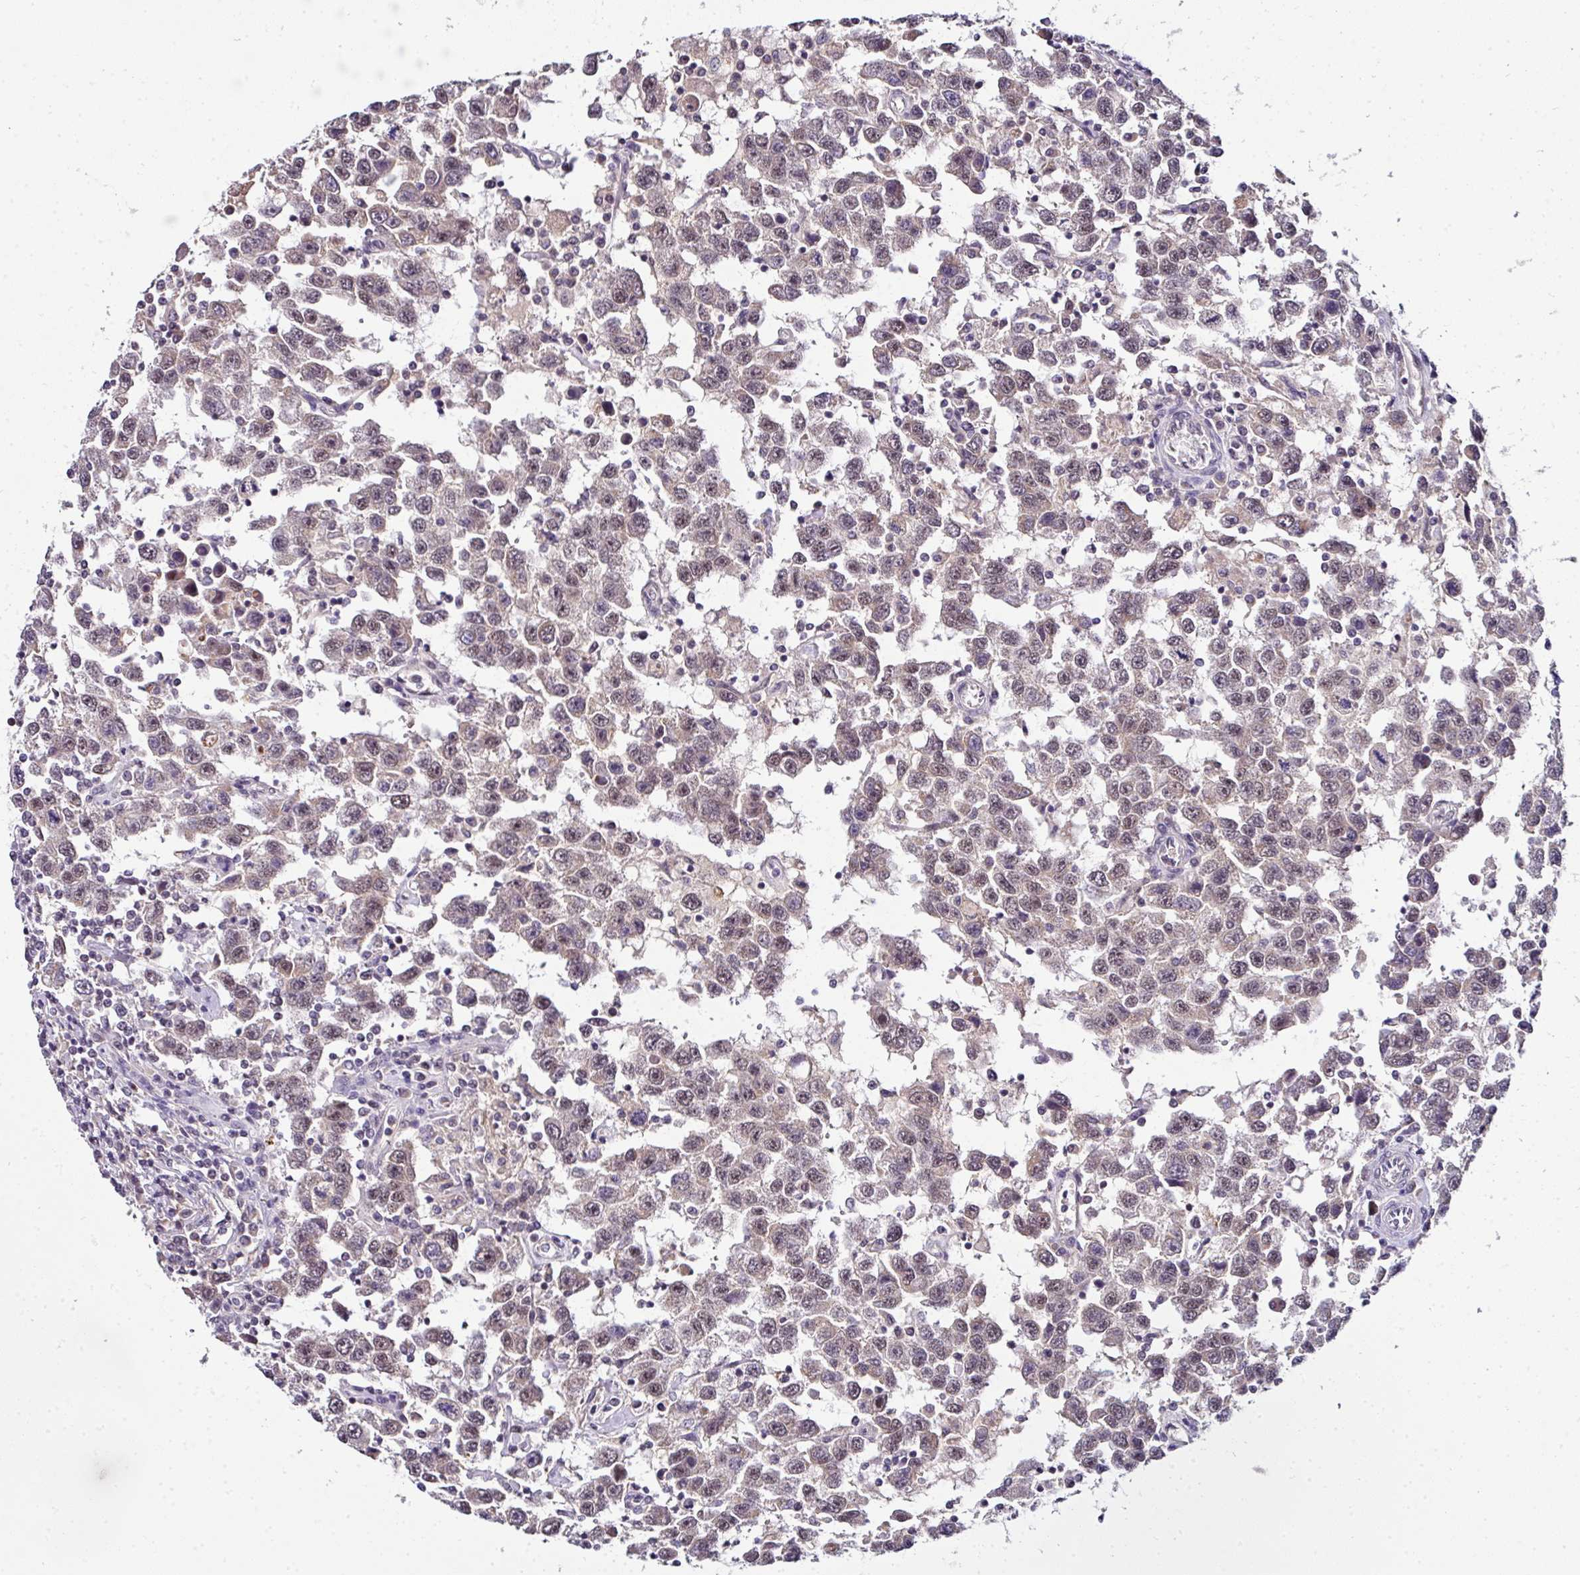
{"staining": {"intensity": "negative", "quantity": "none", "location": "none"}, "tissue": "testis cancer", "cell_type": "Tumor cells", "image_type": "cancer", "snomed": [{"axis": "morphology", "description": "Seminoma, NOS"}, {"axis": "topography", "description": "Testis"}], "caption": "Human testis cancer (seminoma) stained for a protein using immunohistochemistry (IHC) reveals no positivity in tumor cells.", "gene": "NAPSA", "patient": {"sex": "male", "age": 41}}